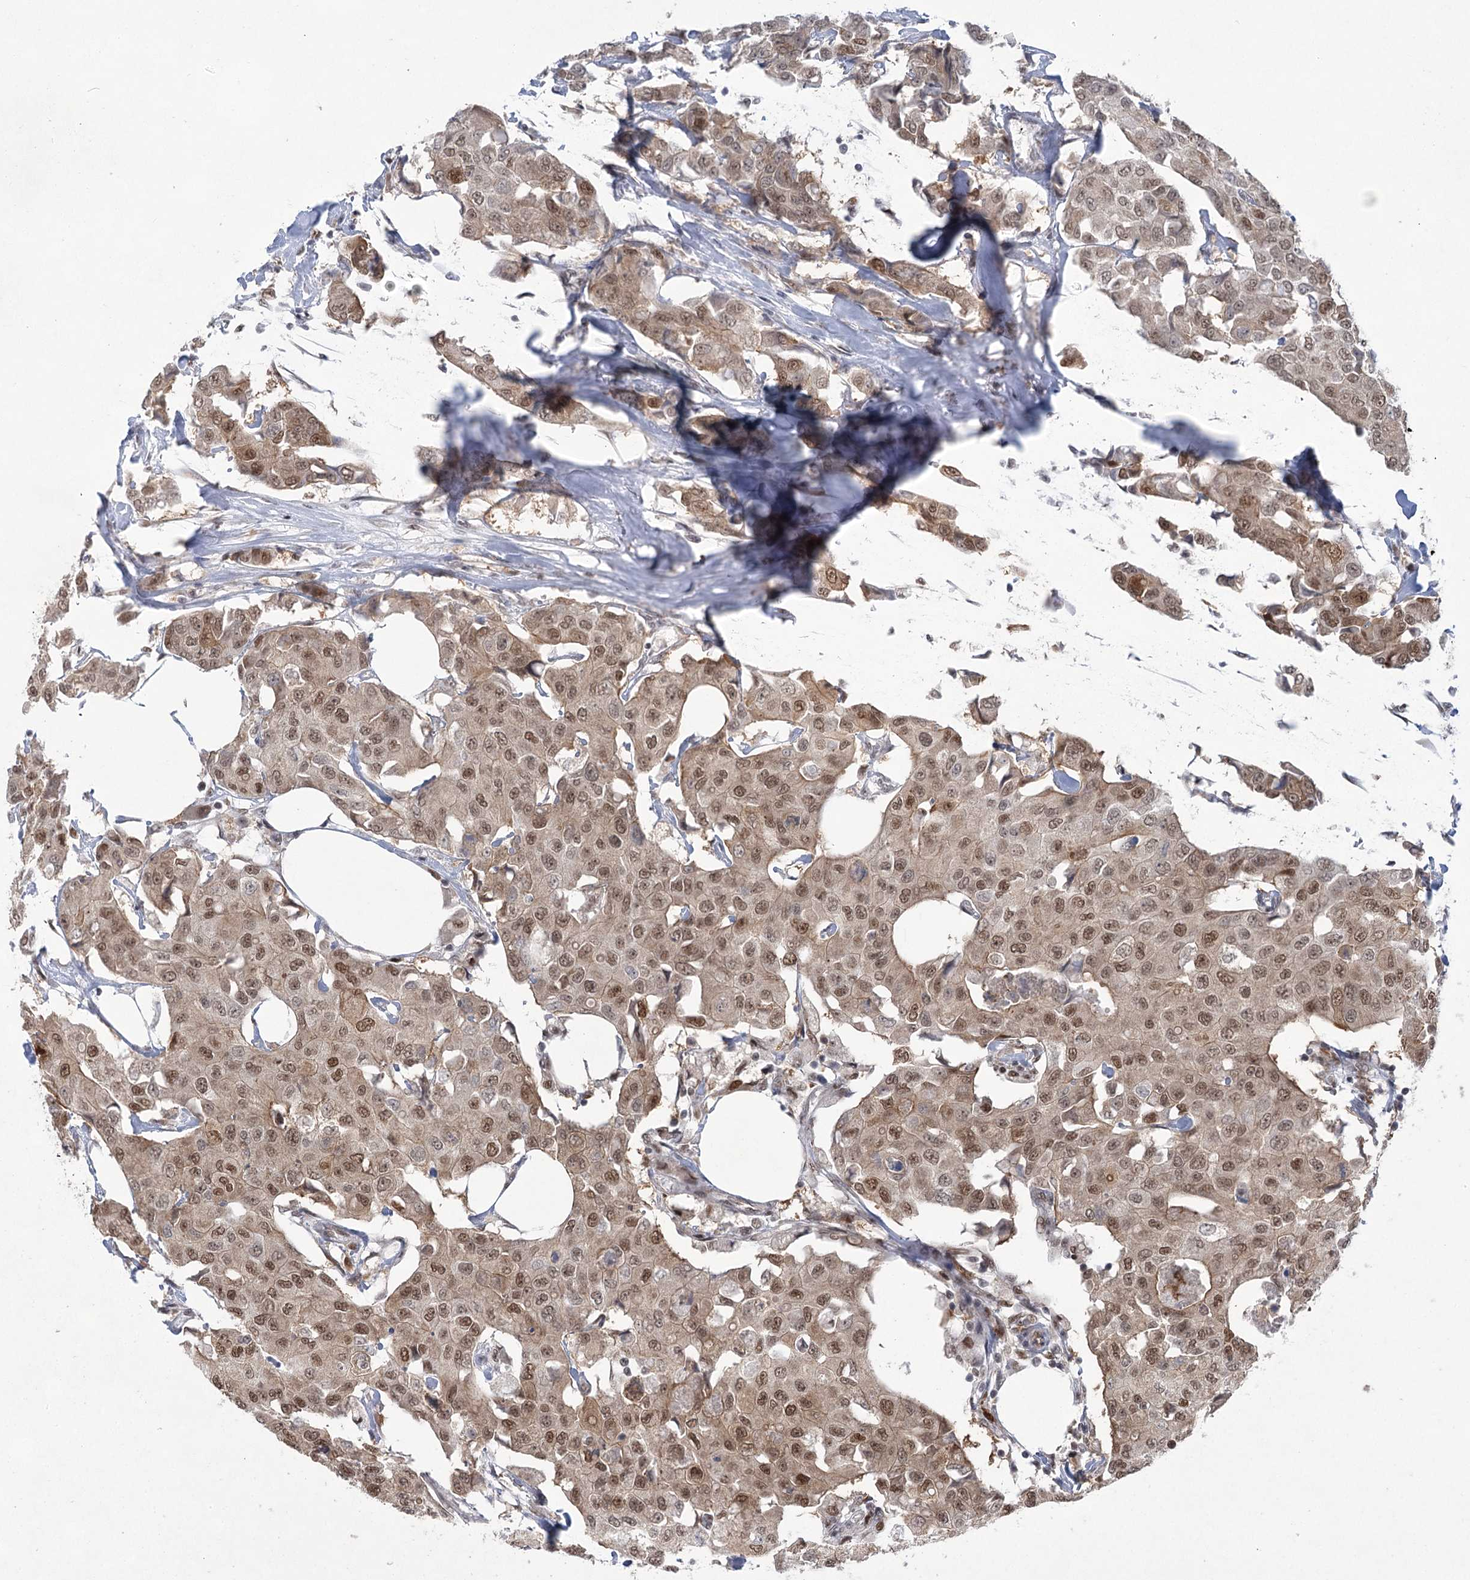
{"staining": {"intensity": "moderate", "quantity": ">75%", "location": "cytoplasmic/membranous,nuclear"}, "tissue": "breast cancer", "cell_type": "Tumor cells", "image_type": "cancer", "snomed": [{"axis": "morphology", "description": "Duct carcinoma"}, {"axis": "topography", "description": "Breast"}], "caption": "The micrograph demonstrates a brown stain indicating the presence of a protein in the cytoplasmic/membranous and nuclear of tumor cells in invasive ductal carcinoma (breast).", "gene": "ZCCHC8", "patient": {"sex": "female", "age": 80}}